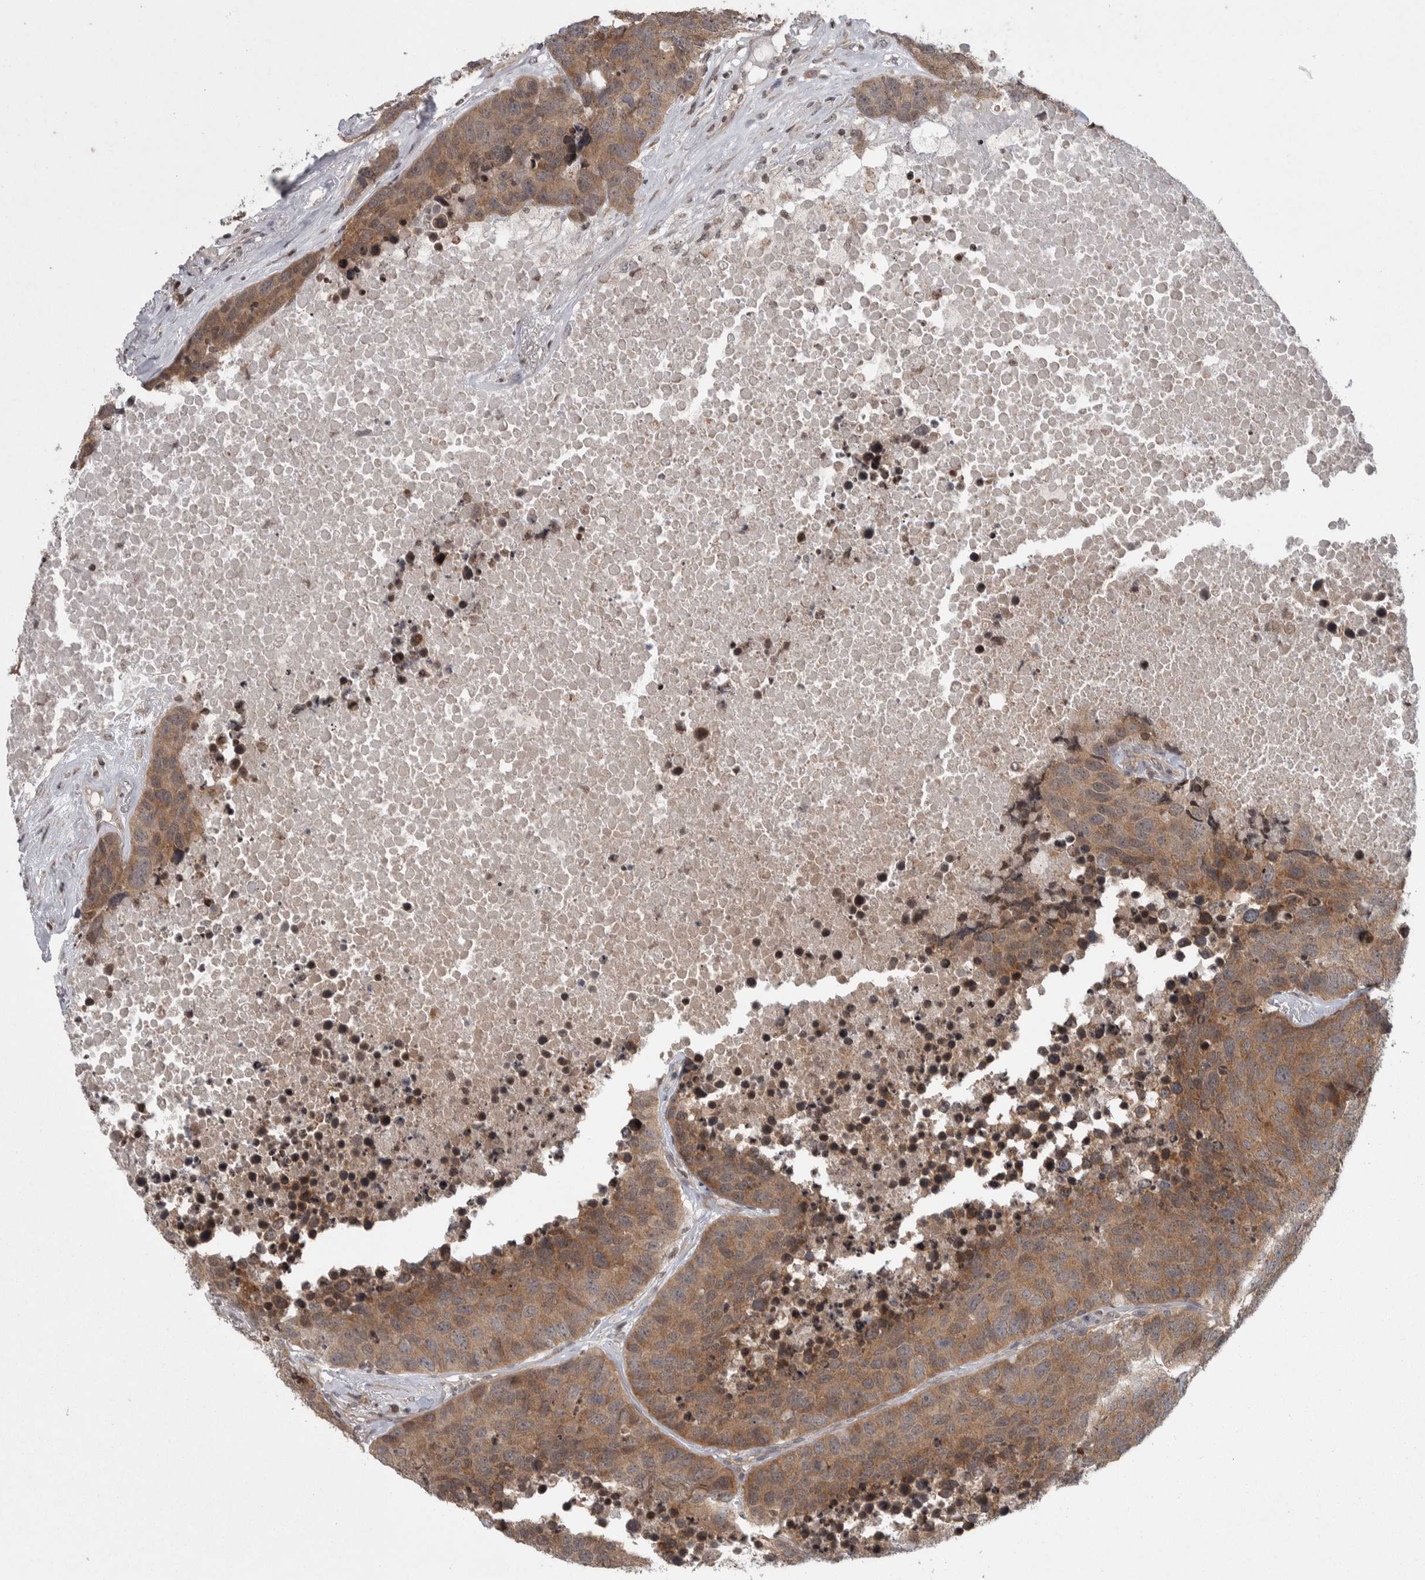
{"staining": {"intensity": "moderate", "quantity": ">75%", "location": "cytoplasmic/membranous"}, "tissue": "carcinoid", "cell_type": "Tumor cells", "image_type": "cancer", "snomed": [{"axis": "morphology", "description": "Carcinoid, malignant, NOS"}, {"axis": "topography", "description": "Lung"}], "caption": "Brown immunohistochemical staining in human malignant carcinoid shows moderate cytoplasmic/membranous staining in approximately >75% of tumor cells.", "gene": "CWC27", "patient": {"sex": "male", "age": 60}}